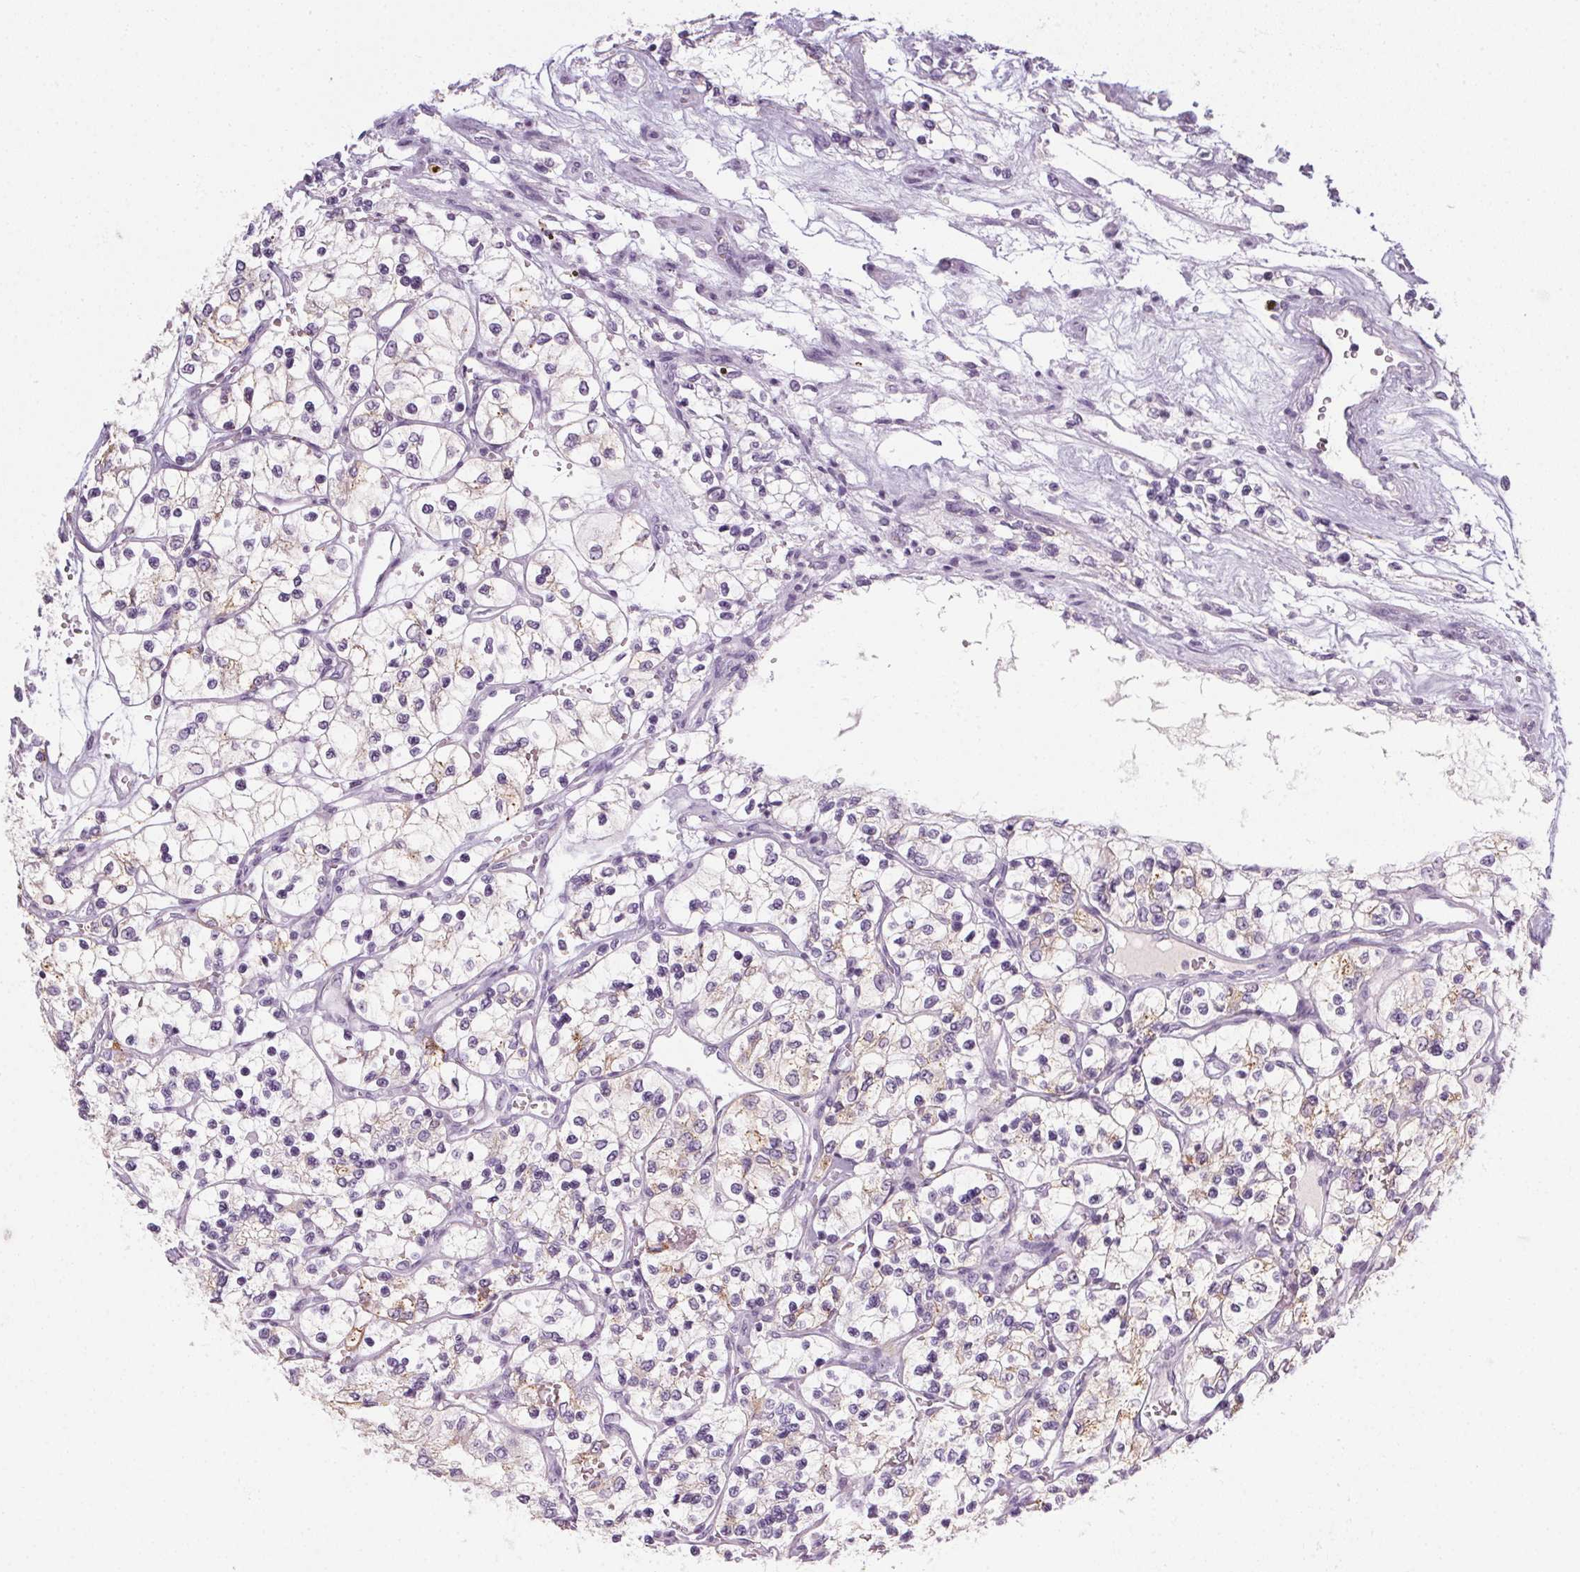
{"staining": {"intensity": "weak", "quantity": "25%-75%", "location": "cytoplasmic/membranous"}, "tissue": "renal cancer", "cell_type": "Tumor cells", "image_type": "cancer", "snomed": [{"axis": "morphology", "description": "Adenocarcinoma, NOS"}, {"axis": "topography", "description": "Kidney"}], "caption": "The image reveals staining of renal adenocarcinoma, revealing weak cytoplasmic/membranous protein staining (brown color) within tumor cells.", "gene": "TMEM72", "patient": {"sex": "female", "age": 69}}